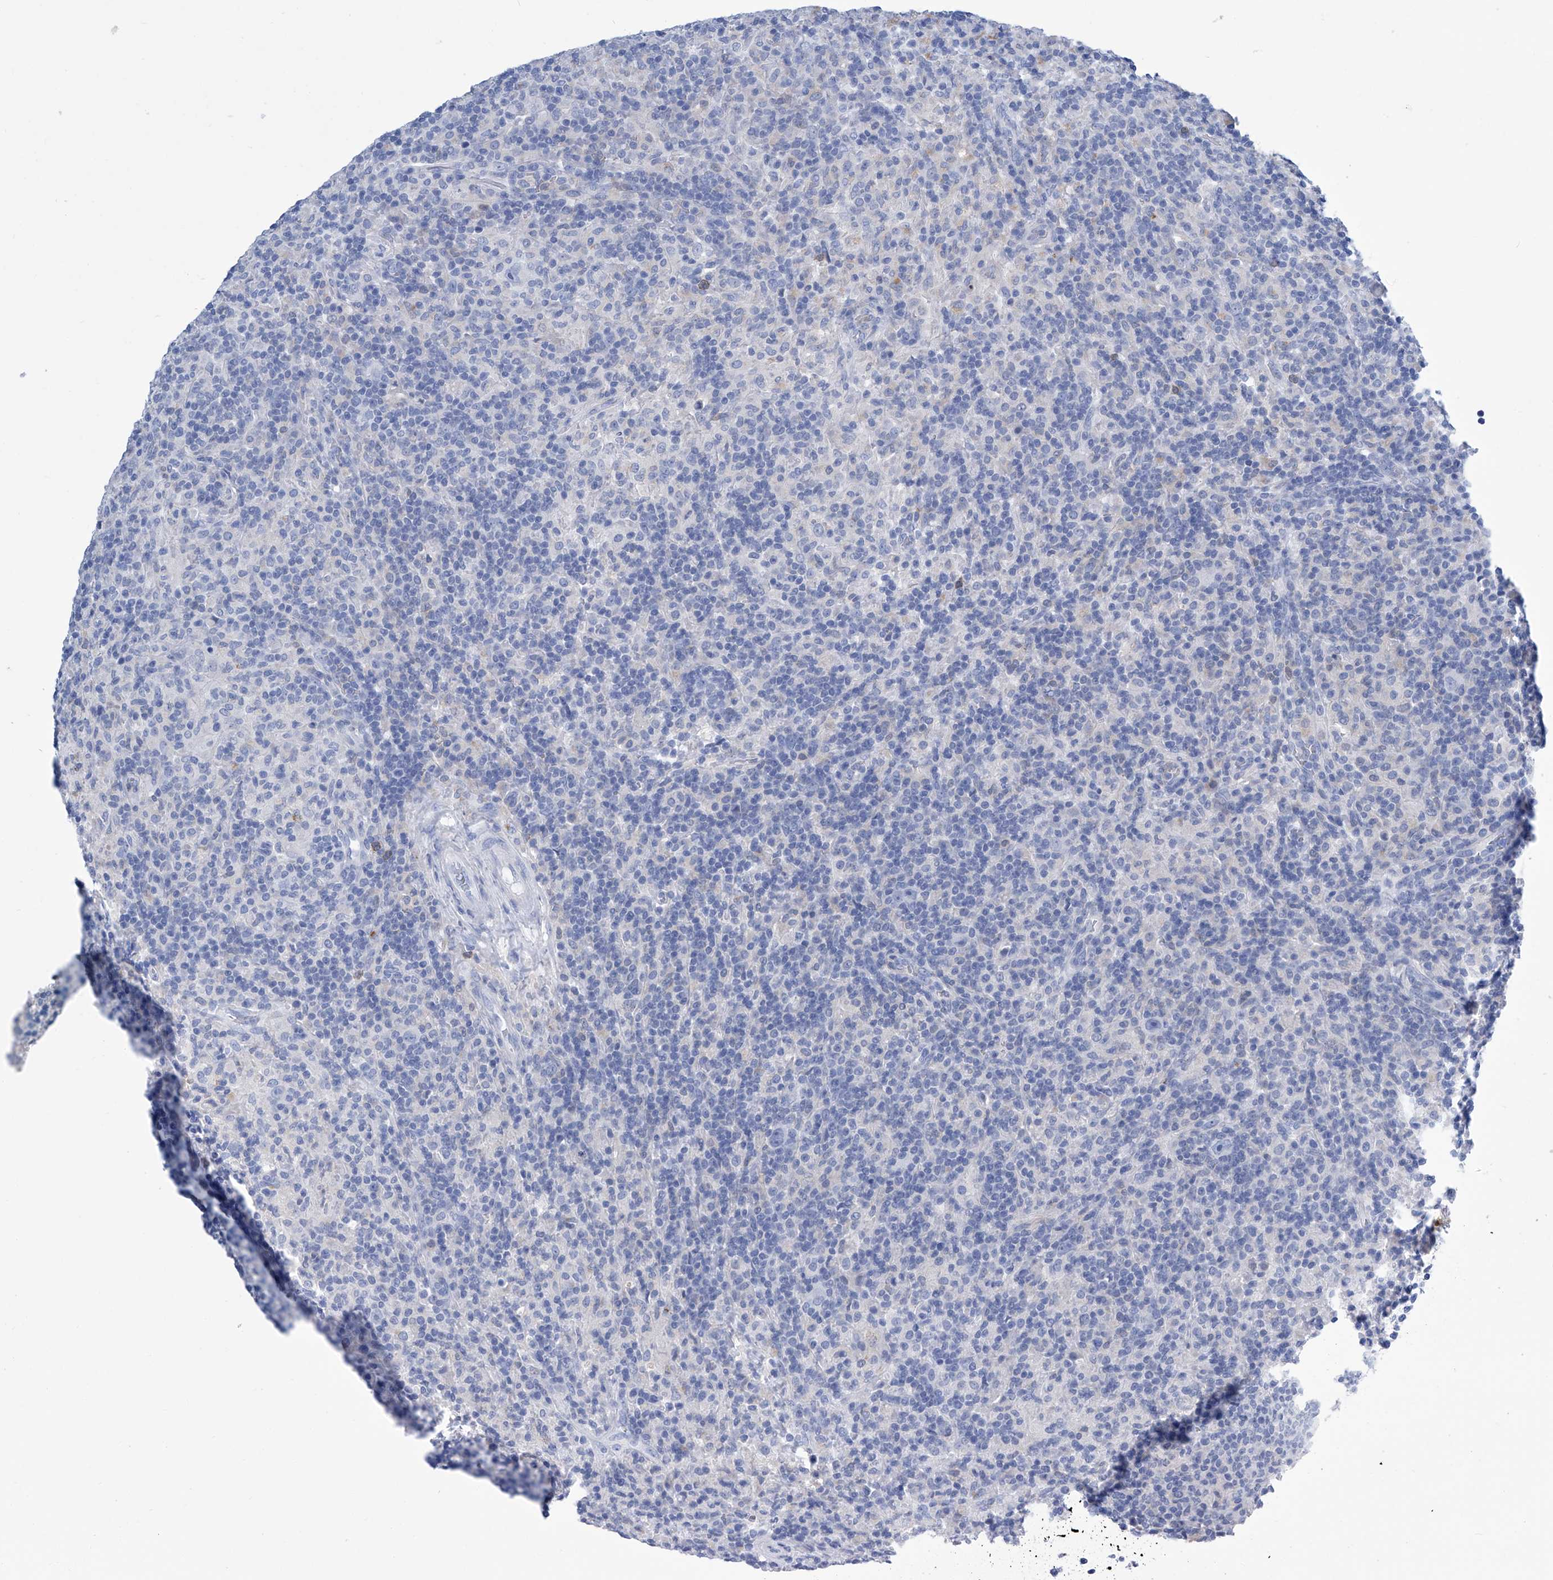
{"staining": {"intensity": "negative", "quantity": "none", "location": "none"}, "tissue": "lymphoma", "cell_type": "Tumor cells", "image_type": "cancer", "snomed": [{"axis": "morphology", "description": "Hodgkin's disease, NOS"}, {"axis": "topography", "description": "Lymph node"}], "caption": "Micrograph shows no protein staining in tumor cells of lymphoma tissue.", "gene": "IMPA2", "patient": {"sex": "male", "age": 70}}